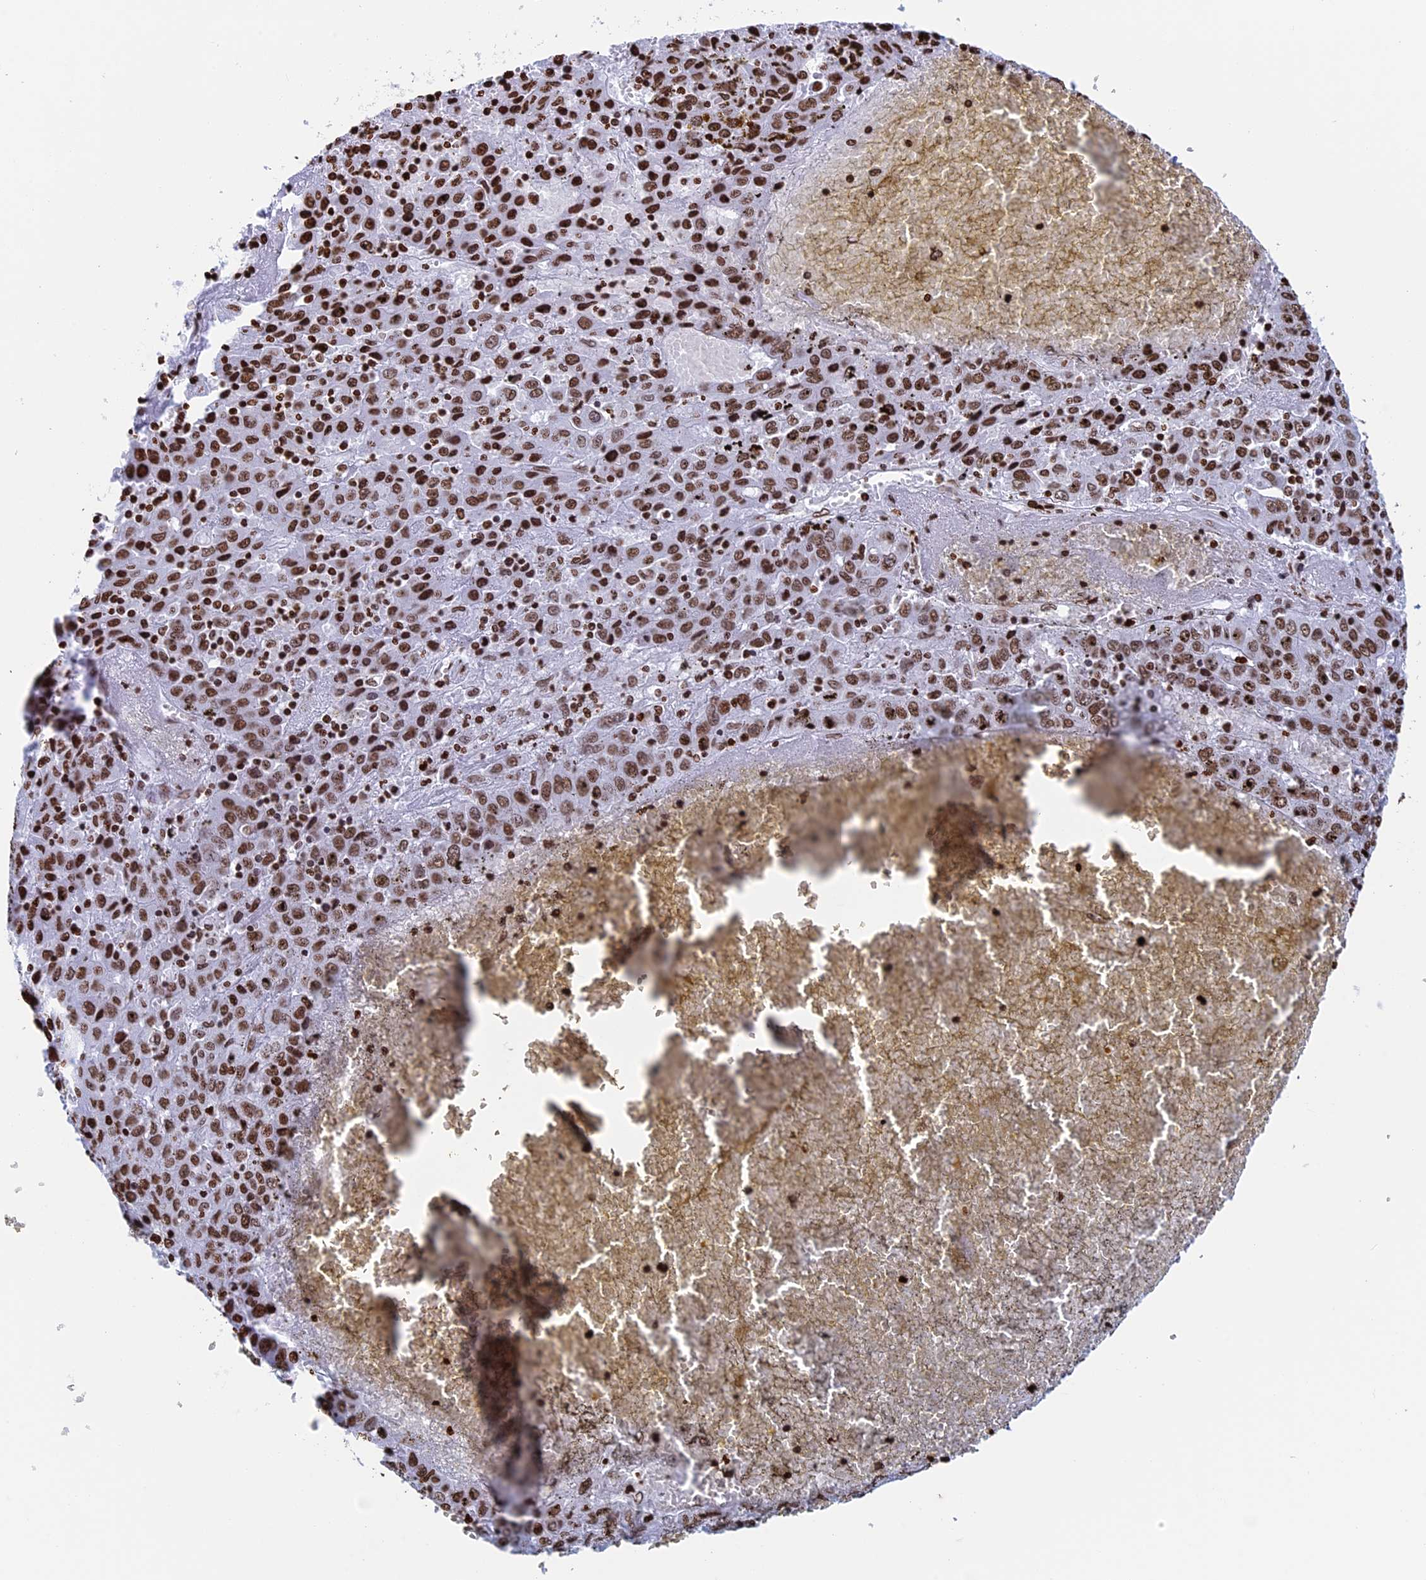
{"staining": {"intensity": "strong", "quantity": ">75%", "location": "nuclear"}, "tissue": "liver cancer", "cell_type": "Tumor cells", "image_type": "cancer", "snomed": [{"axis": "morphology", "description": "Carcinoma, Hepatocellular, NOS"}, {"axis": "topography", "description": "Liver"}], "caption": "Immunohistochemical staining of liver hepatocellular carcinoma demonstrates high levels of strong nuclear protein expression in about >75% of tumor cells.", "gene": "APOBEC3A", "patient": {"sex": "female", "age": 53}}